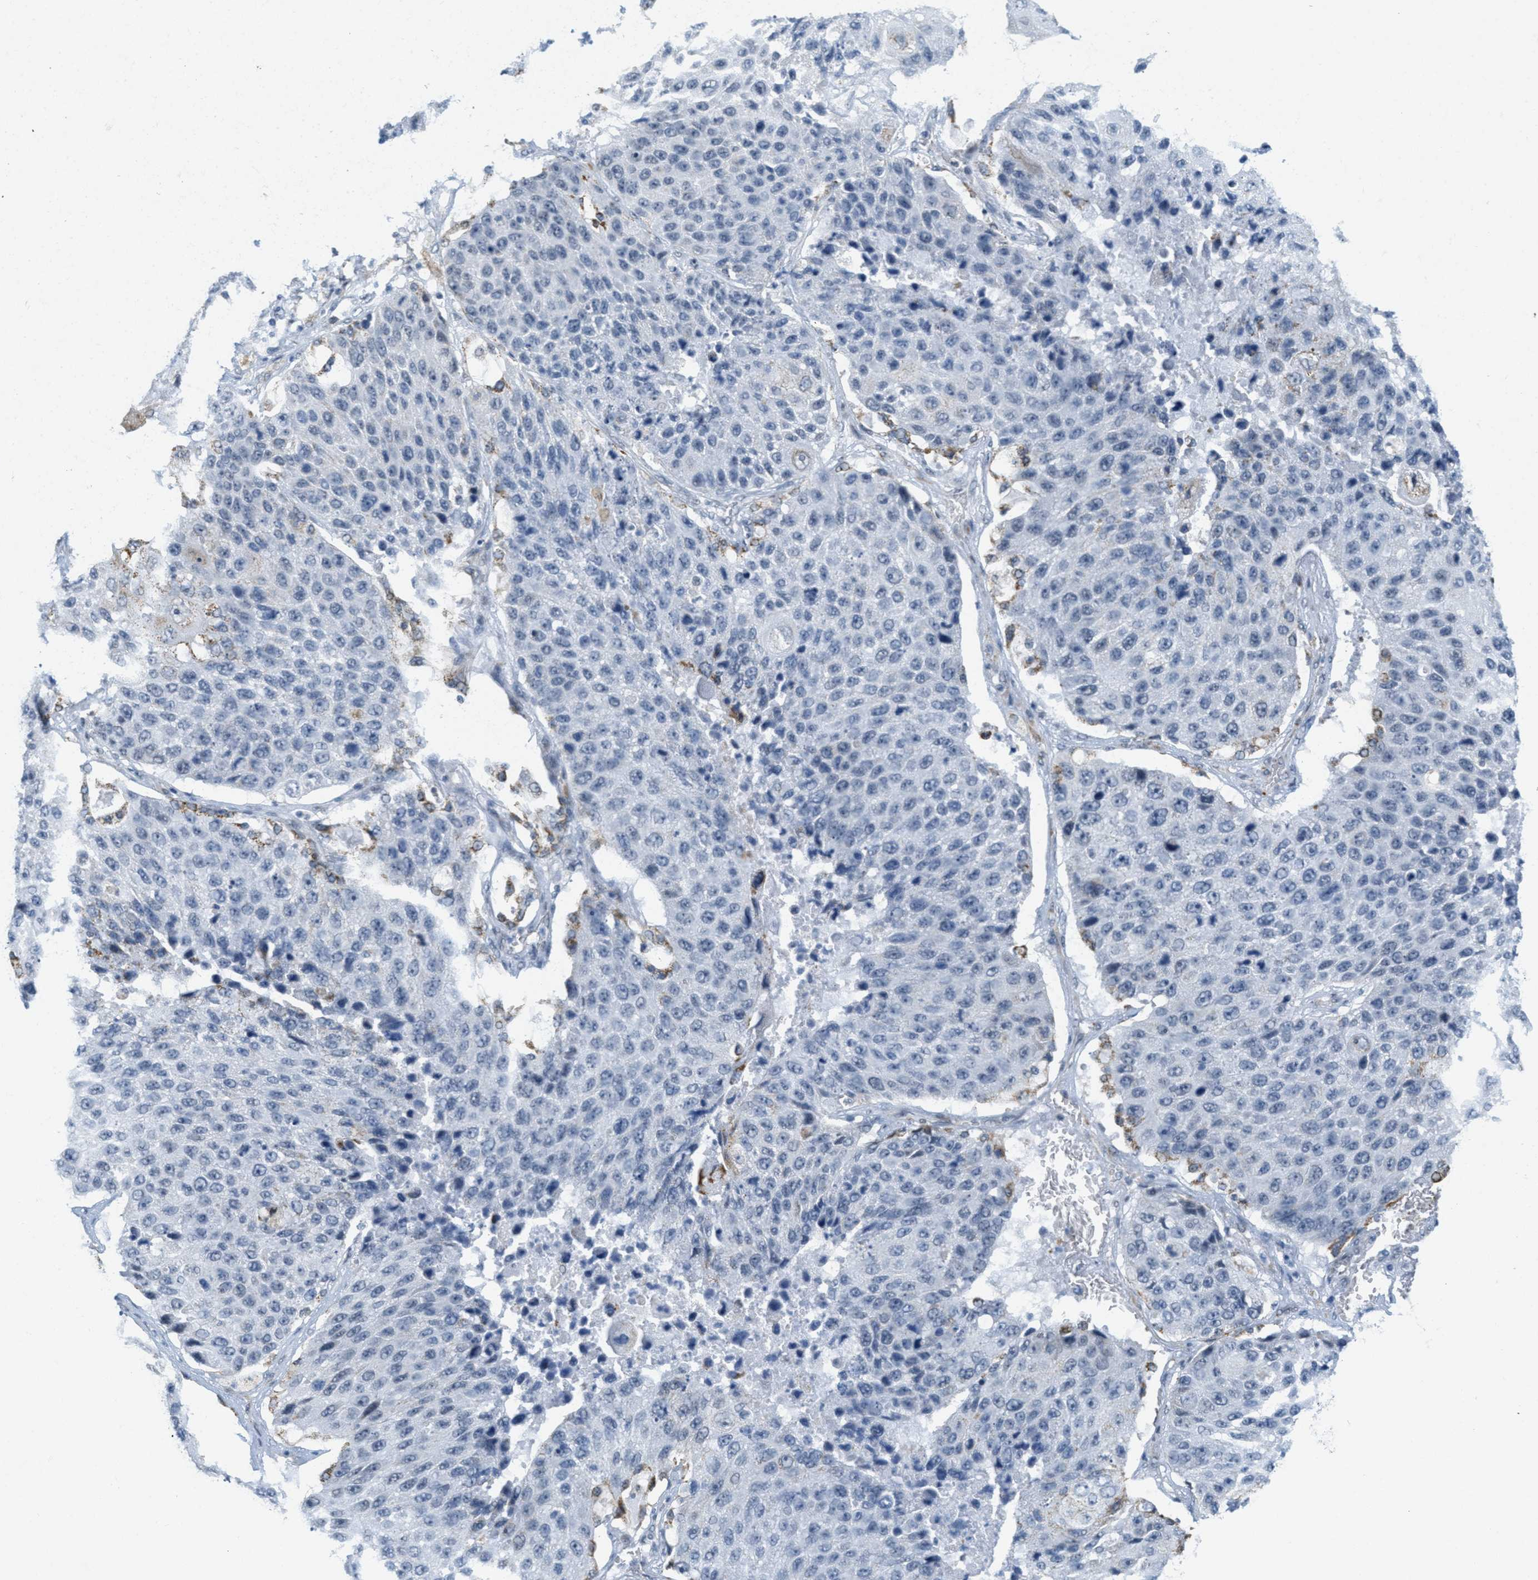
{"staining": {"intensity": "negative", "quantity": "none", "location": "none"}, "tissue": "lung cancer", "cell_type": "Tumor cells", "image_type": "cancer", "snomed": [{"axis": "morphology", "description": "Squamous cell carcinoma, NOS"}, {"axis": "topography", "description": "Lung"}], "caption": "Immunohistochemical staining of human lung squamous cell carcinoma reveals no significant expression in tumor cells. Brightfield microscopy of IHC stained with DAB (3,3'-diaminobenzidine) (brown) and hematoxylin (blue), captured at high magnification.", "gene": "HS3ST2", "patient": {"sex": "male", "age": 61}}